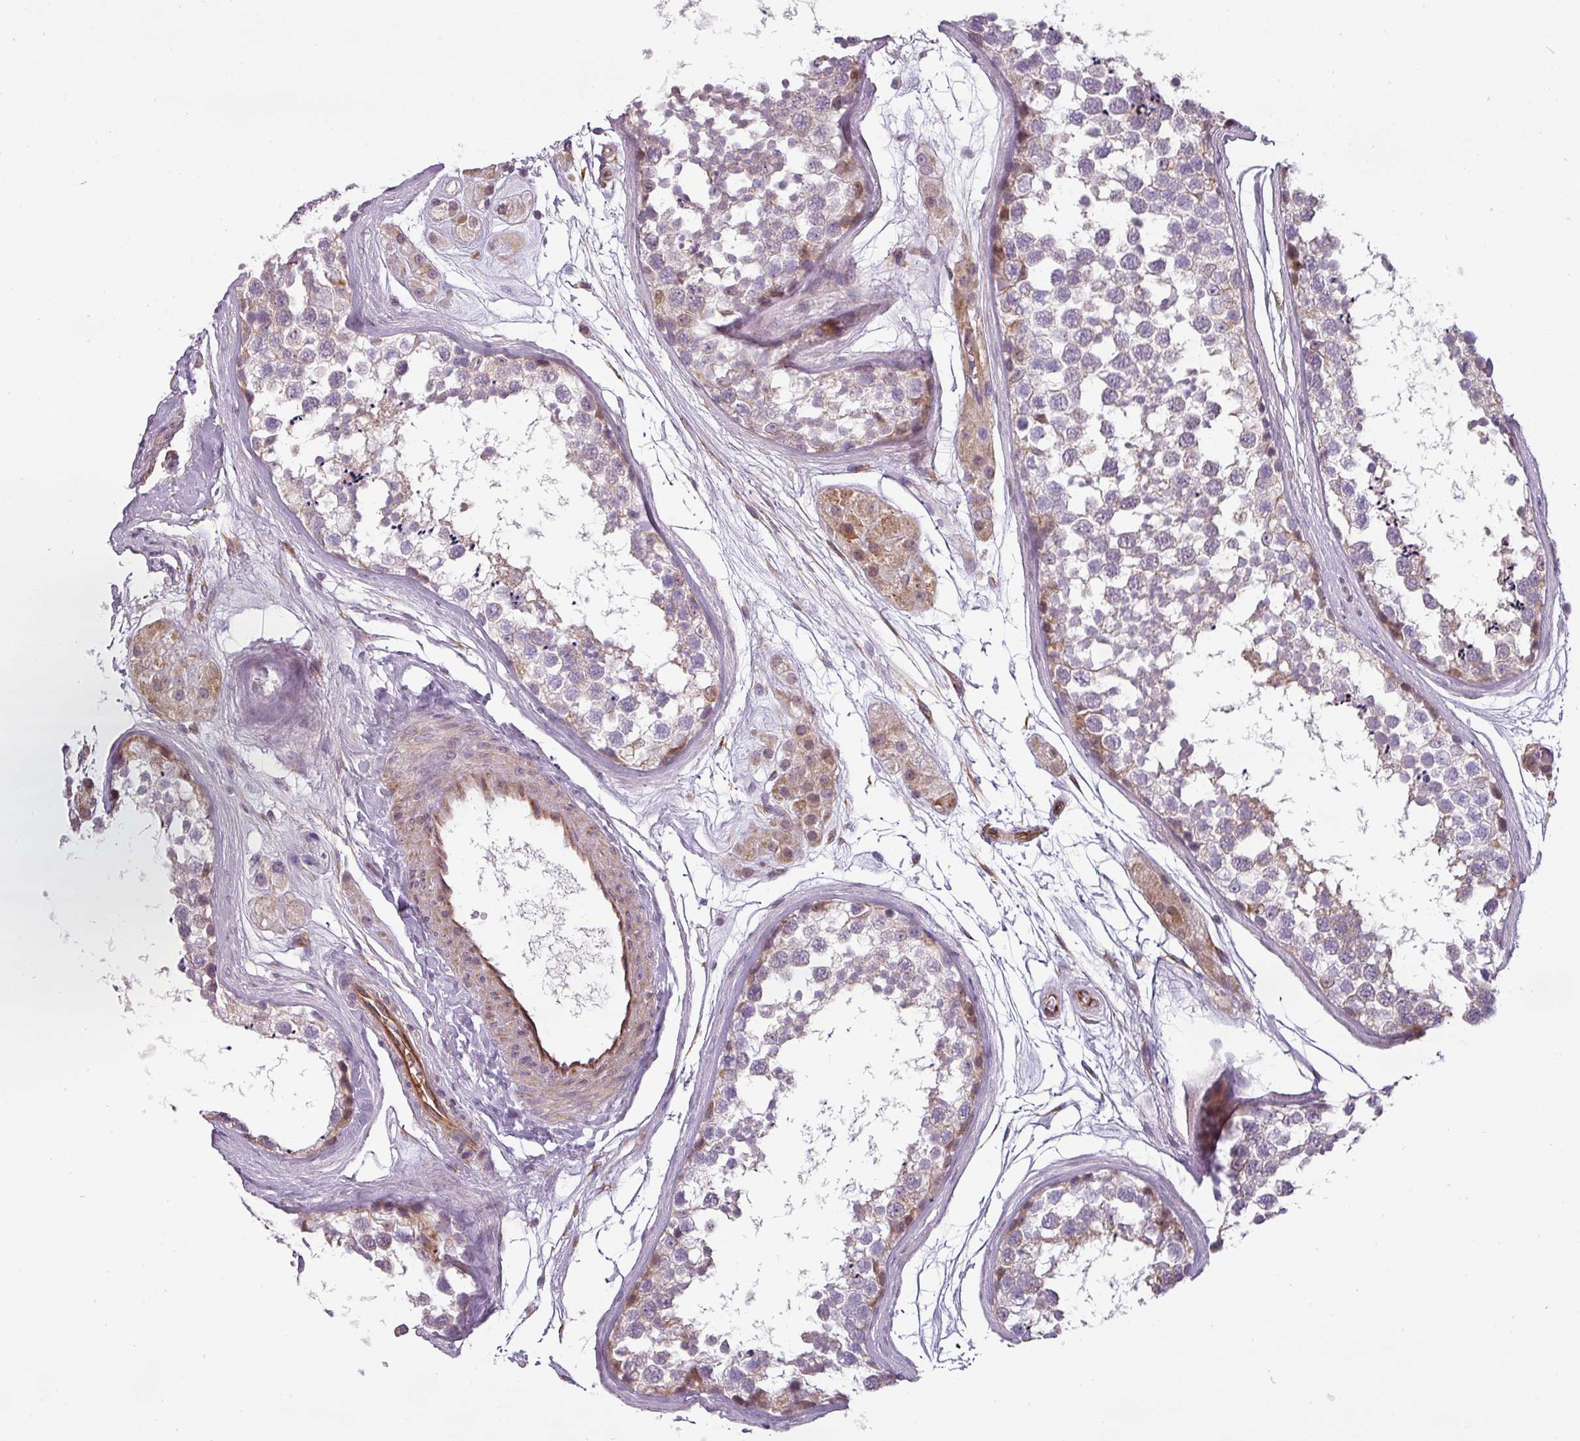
{"staining": {"intensity": "moderate", "quantity": "<25%", "location": "cytoplasmic/membranous"}, "tissue": "testis", "cell_type": "Cells in seminiferous ducts", "image_type": "normal", "snomed": [{"axis": "morphology", "description": "Normal tissue, NOS"}, {"axis": "topography", "description": "Testis"}], "caption": "Immunohistochemistry of unremarkable human testis exhibits low levels of moderate cytoplasmic/membranous positivity in approximately <25% of cells in seminiferous ducts. (brown staining indicates protein expression, while blue staining denotes nuclei).", "gene": "CHRDL1", "patient": {"sex": "male", "age": 56}}